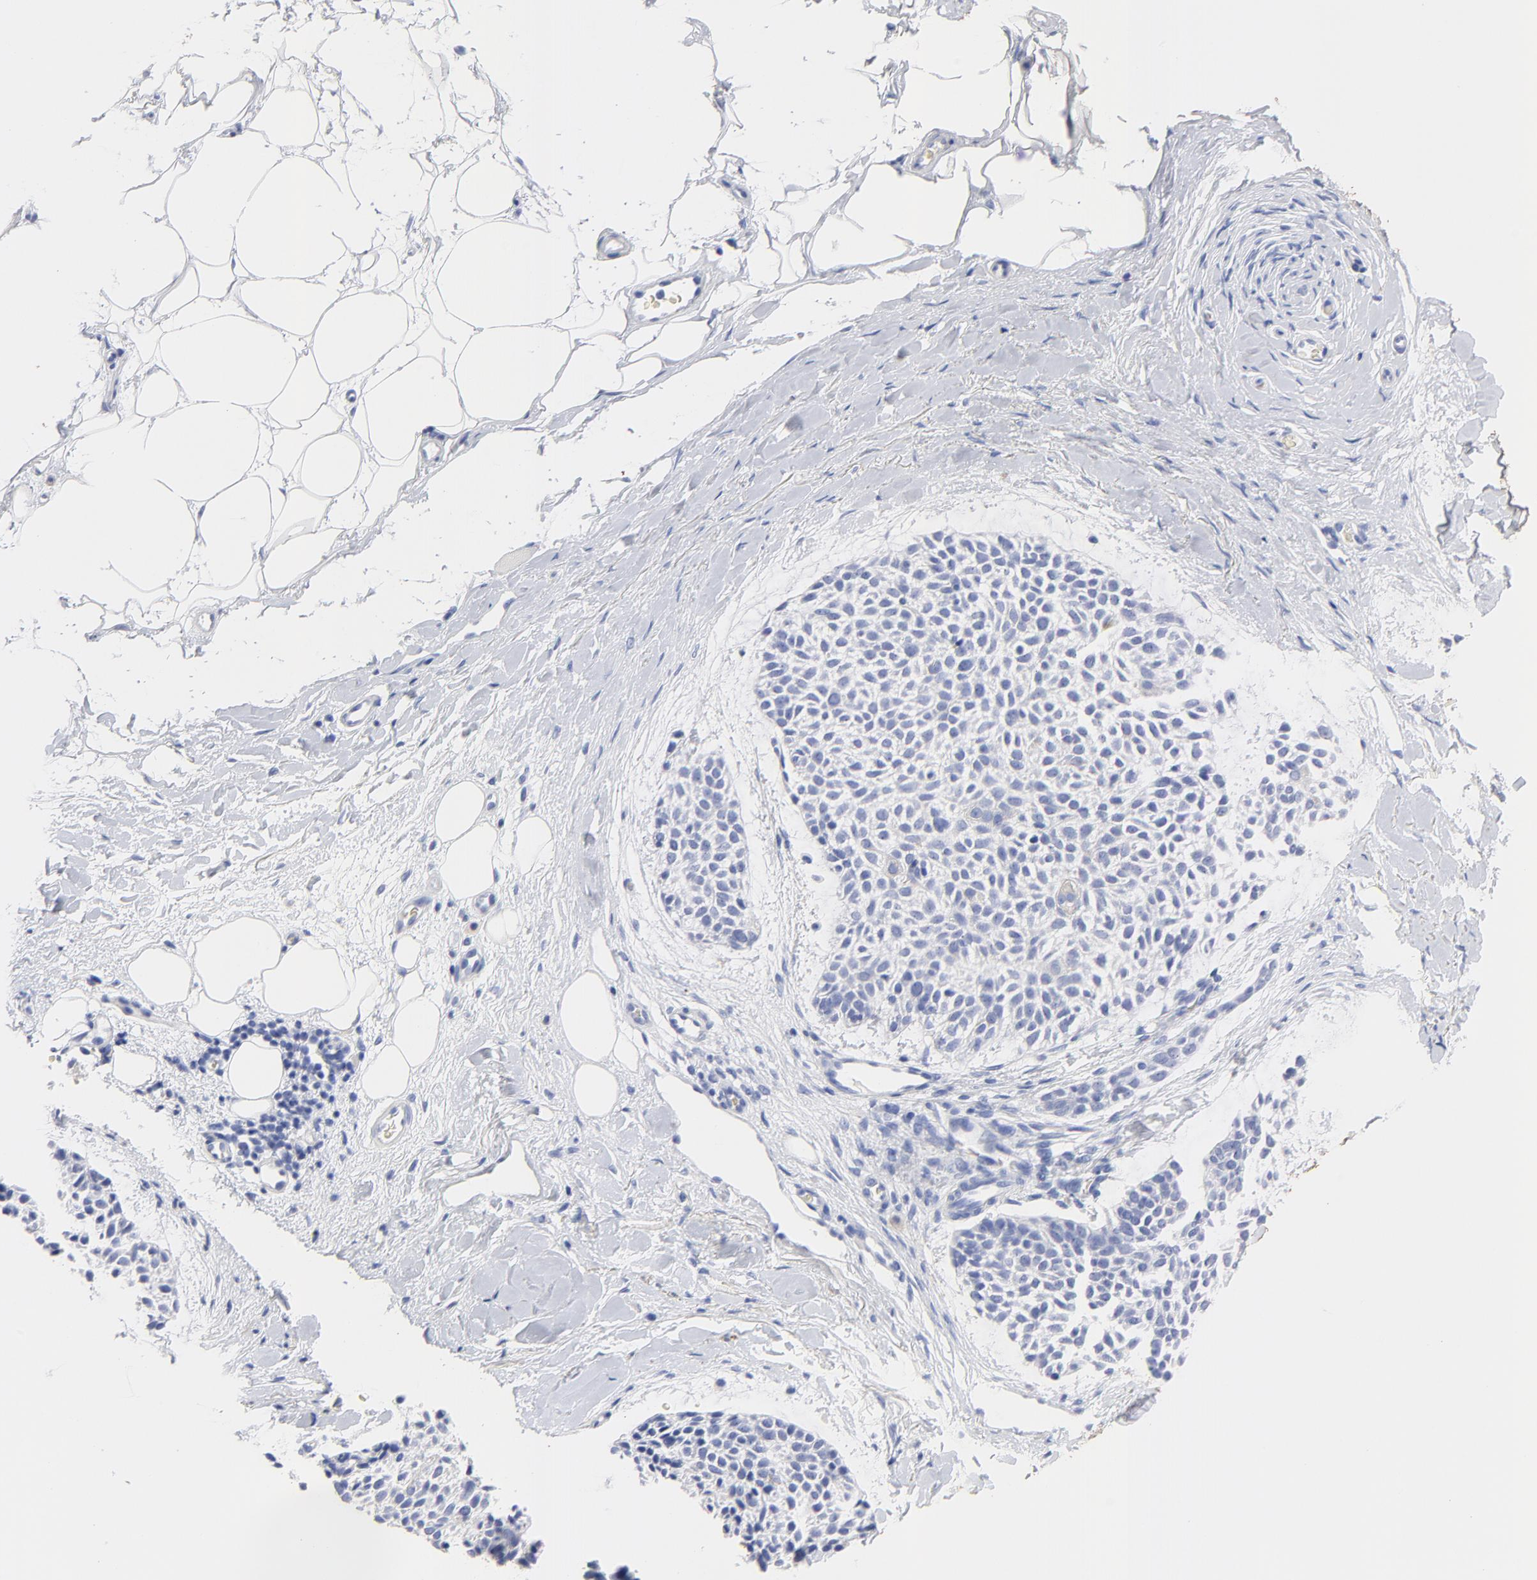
{"staining": {"intensity": "negative", "quantity": "none", "location": "none"}, "tissue": "skin cancer", "cell_type": "Tumor cells", "image_type": "cancer", "snomed": [{"axis": "morphology", "description": "Normal tissue, NOS"}, {"axis": "morphology", "description": "Basal cell carcinoma"}, {"axis": "topography", "description": "Skin"}], "caption": "Histopathology image shows no protein positivity in tumor cells of skin cancer tissue.", "gene": "ACY1", "patient": {"sex": "female", "age": 70}}